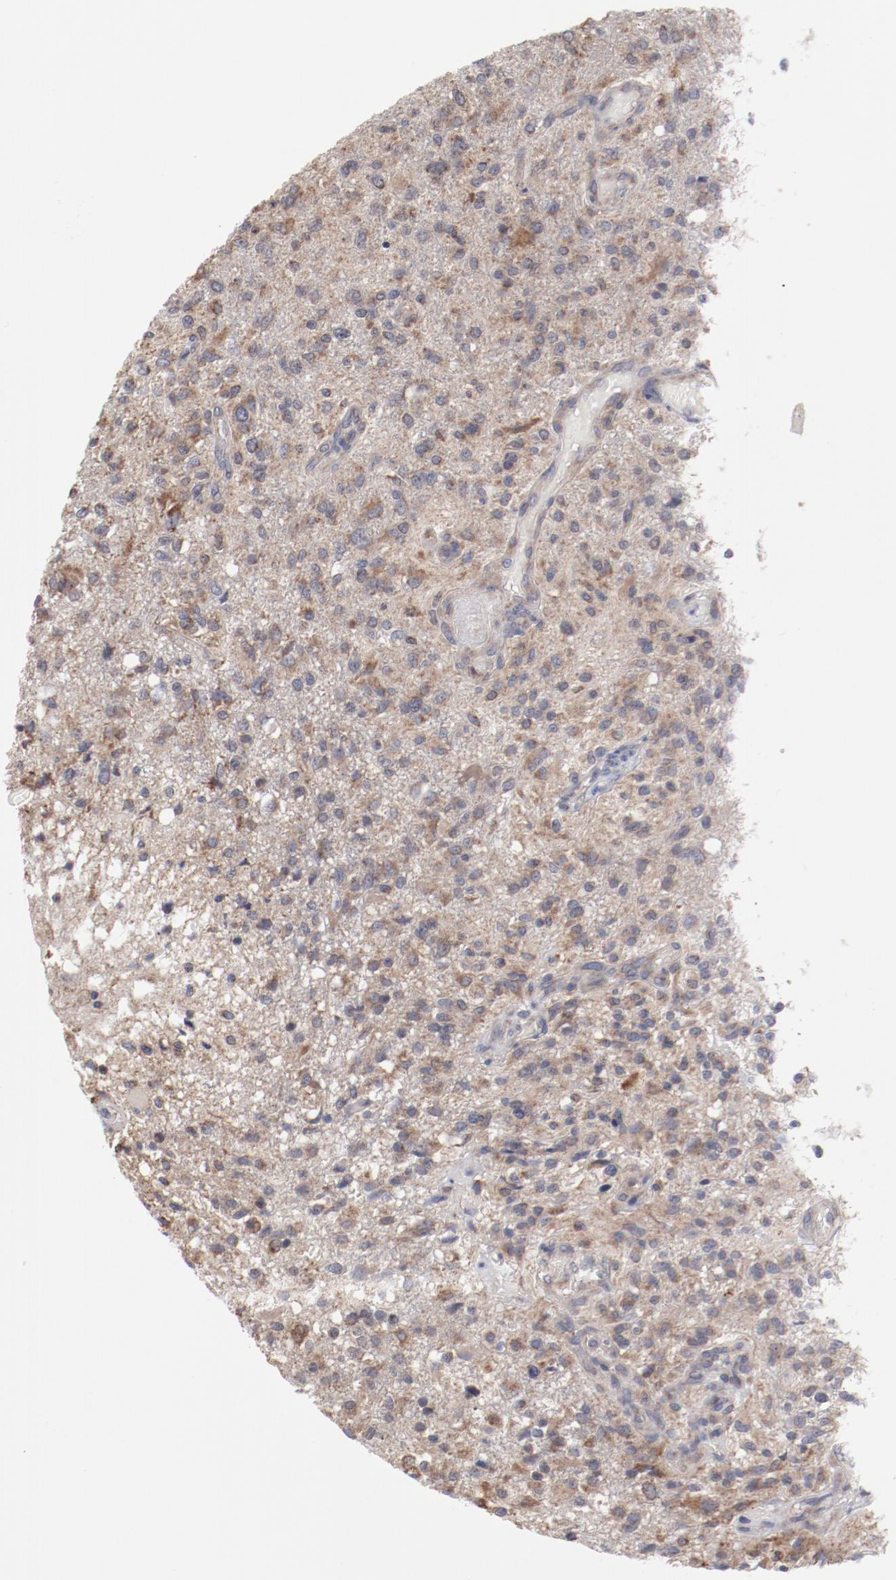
{"staining": {"intensity": "weak", "quantity": ">75%", "location": "cytoplasmic/membranous"}, "tissue": "glioma", "cell_type": "Tumor cells", "image_type": "cancer", "snomed": [{"axis": "morphology", "description": "Glioma, malignant, High grade"}, {"axis": "topography", "description": "Cerebral cortex"}], "caption": "Weak cytoplasmic/membranous protein staining is seen in approximately >75% of tumor cells in high-grade glioma (malignant). The staining was performed using DAB (3,3'-diaminobenzidine), with brown indicating positive protein expression. Nuclei are stained blue with hematoxylin.", "gene": "PPFIBP2", "patient": {"sex": "male", "age": 76}}